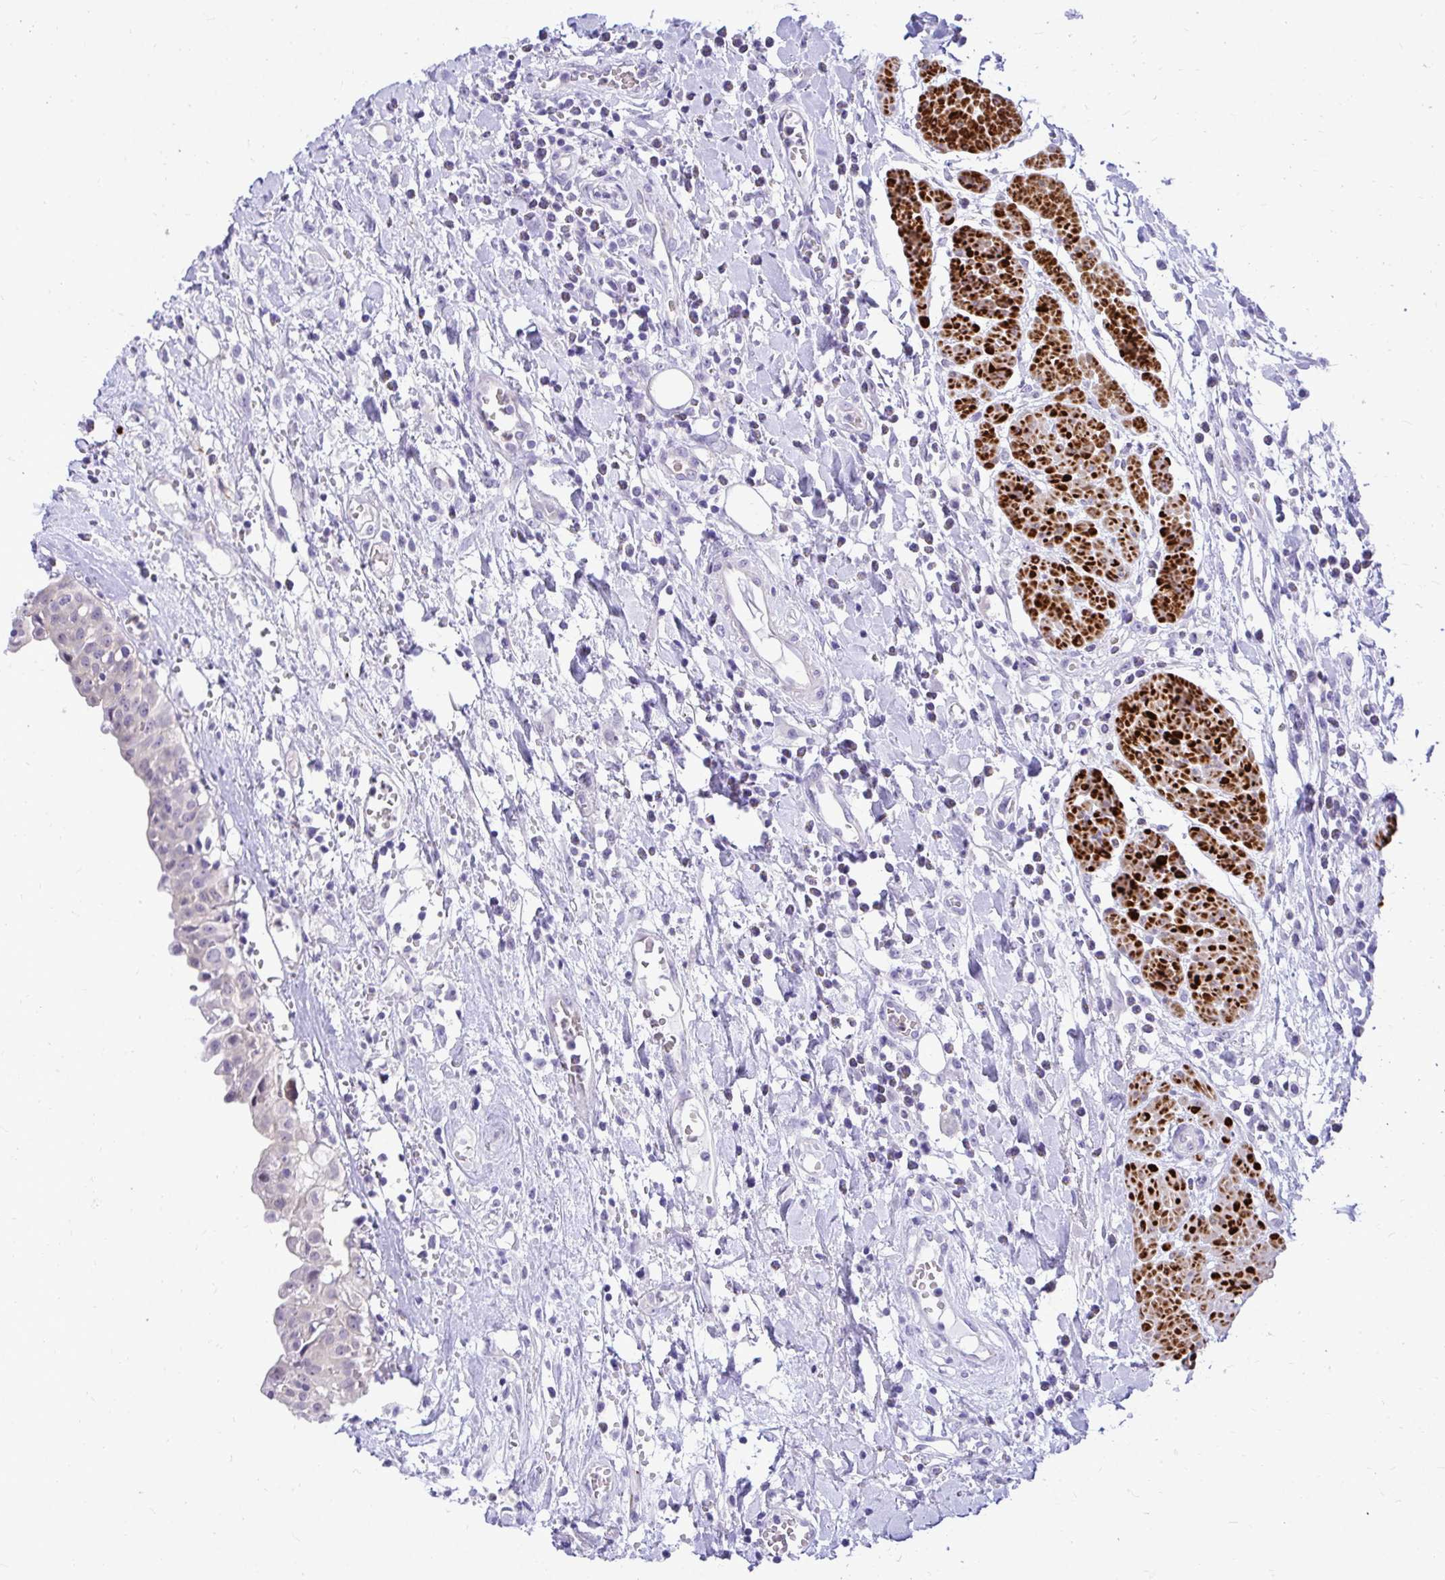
{"staining": {"intensity": "negative", "quantity": "none", "location": "none"}, "tissue": "urinary bladder", "cell_type": "Urothelial cells", "image_type": "normal", "snomed": [{"axis": "morphology", "description": "Normal tissue, NOS"}, {"axis": "topography", "description": "Urinary bladder"}], "caption": "Immunohistochemistry (IHC) image of unremarkable urinary bladder: human urinary bladder stained with DAB displays no significant protein expression in urothelial cells.", "gene": "ZSWIM9", "patient": {"sex": "male", "age": 64}}